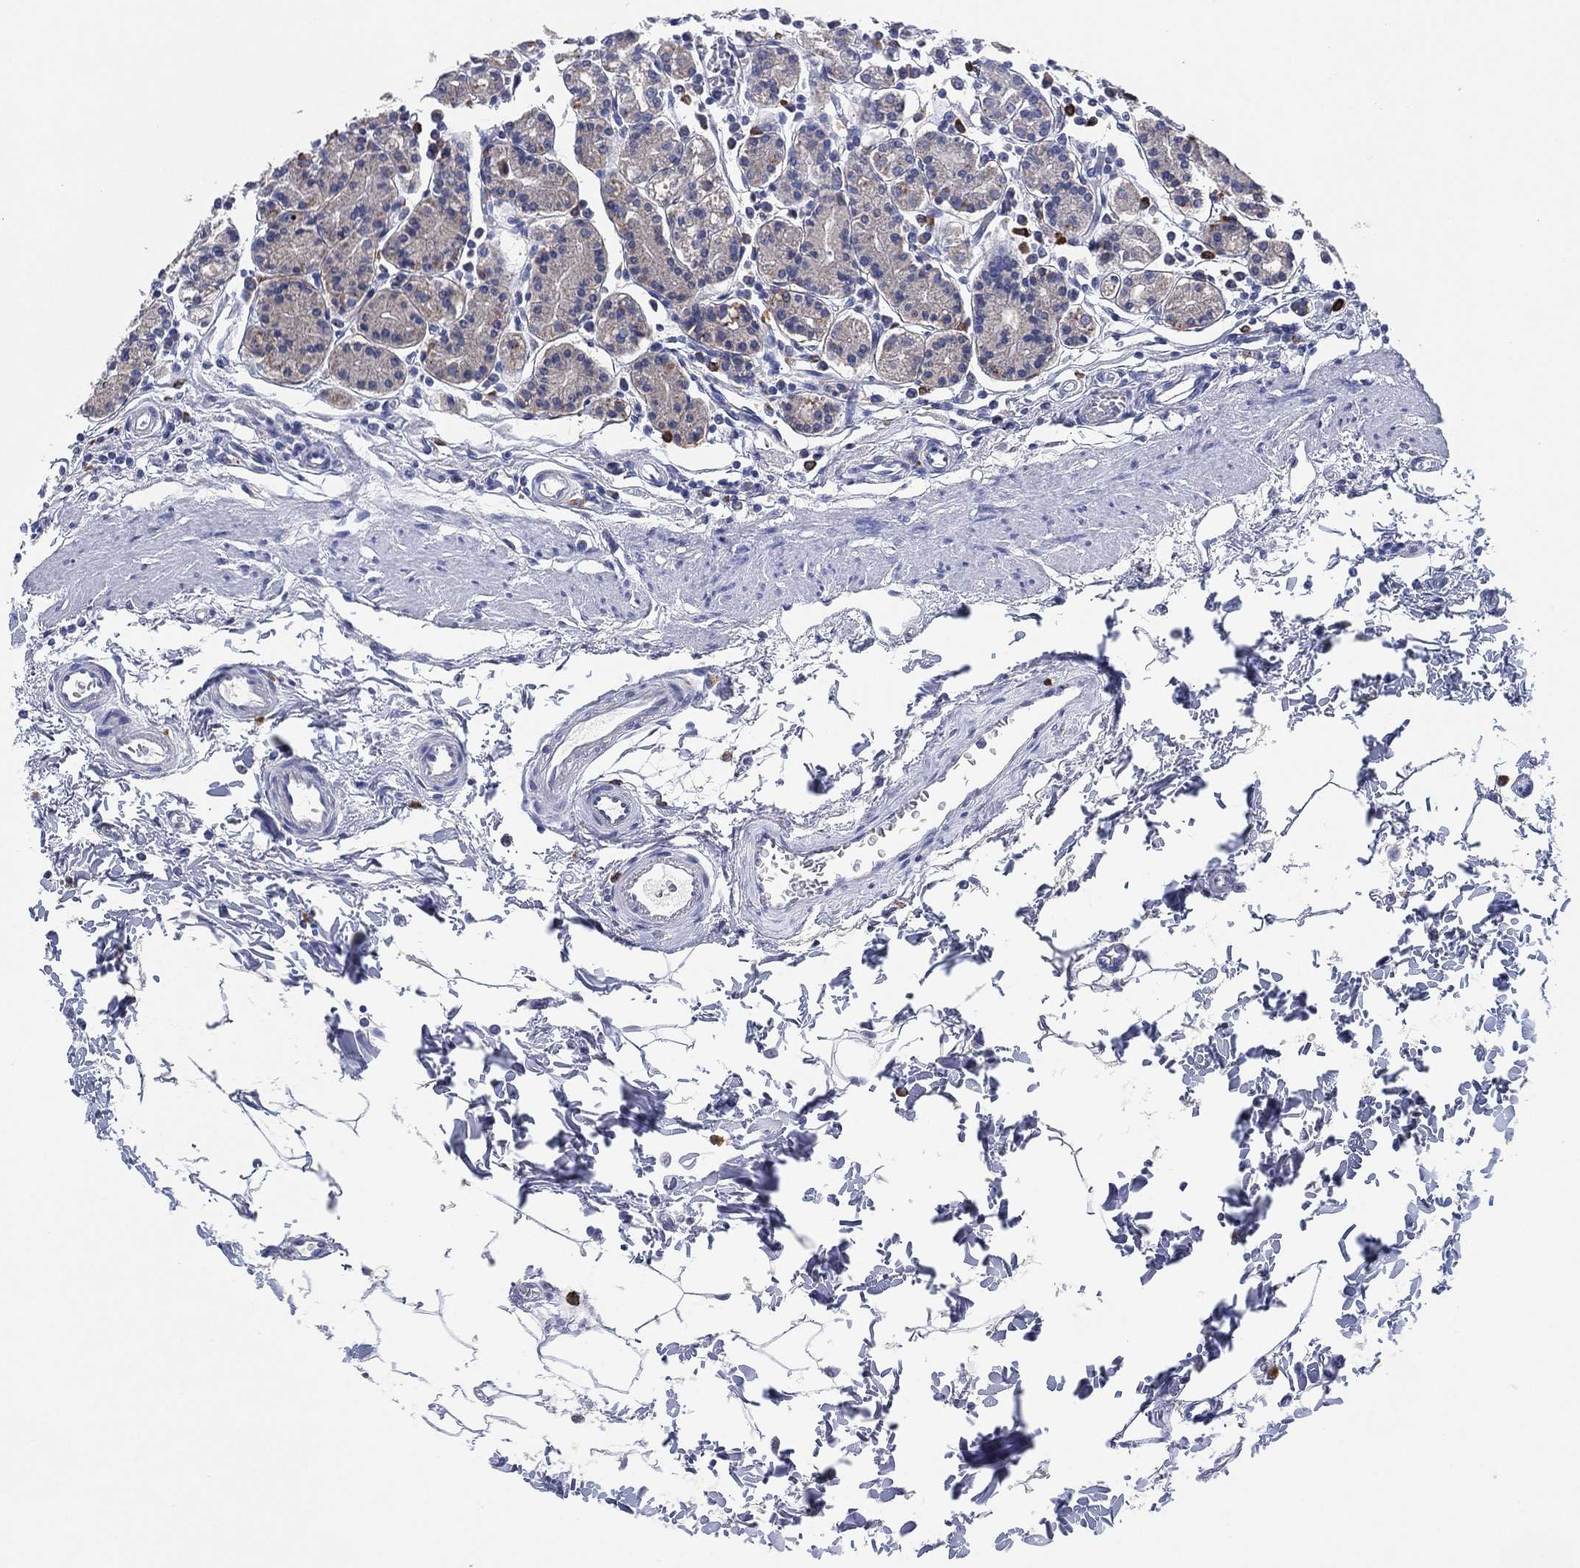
{"staining": {"intensity": "negative", "quantity": "none", "location": "none"}, "tissue": "stomach", "cell_type": "Glandular cells", "image_type": "normal", "snomed": [{"axis": "morphology", "description": "Normal tissue, NOS"}, {"axis": "topography", "description": "Stomach, upper"}, {"axis": "topography", "description": "Stomach"}], "caption": "IHC image of normal stomach: human stomach stained with DAB shows no significant protein staining in glandular cells.", "gene": "GALNS", "patient": {"sex": "male", "age": 62}}